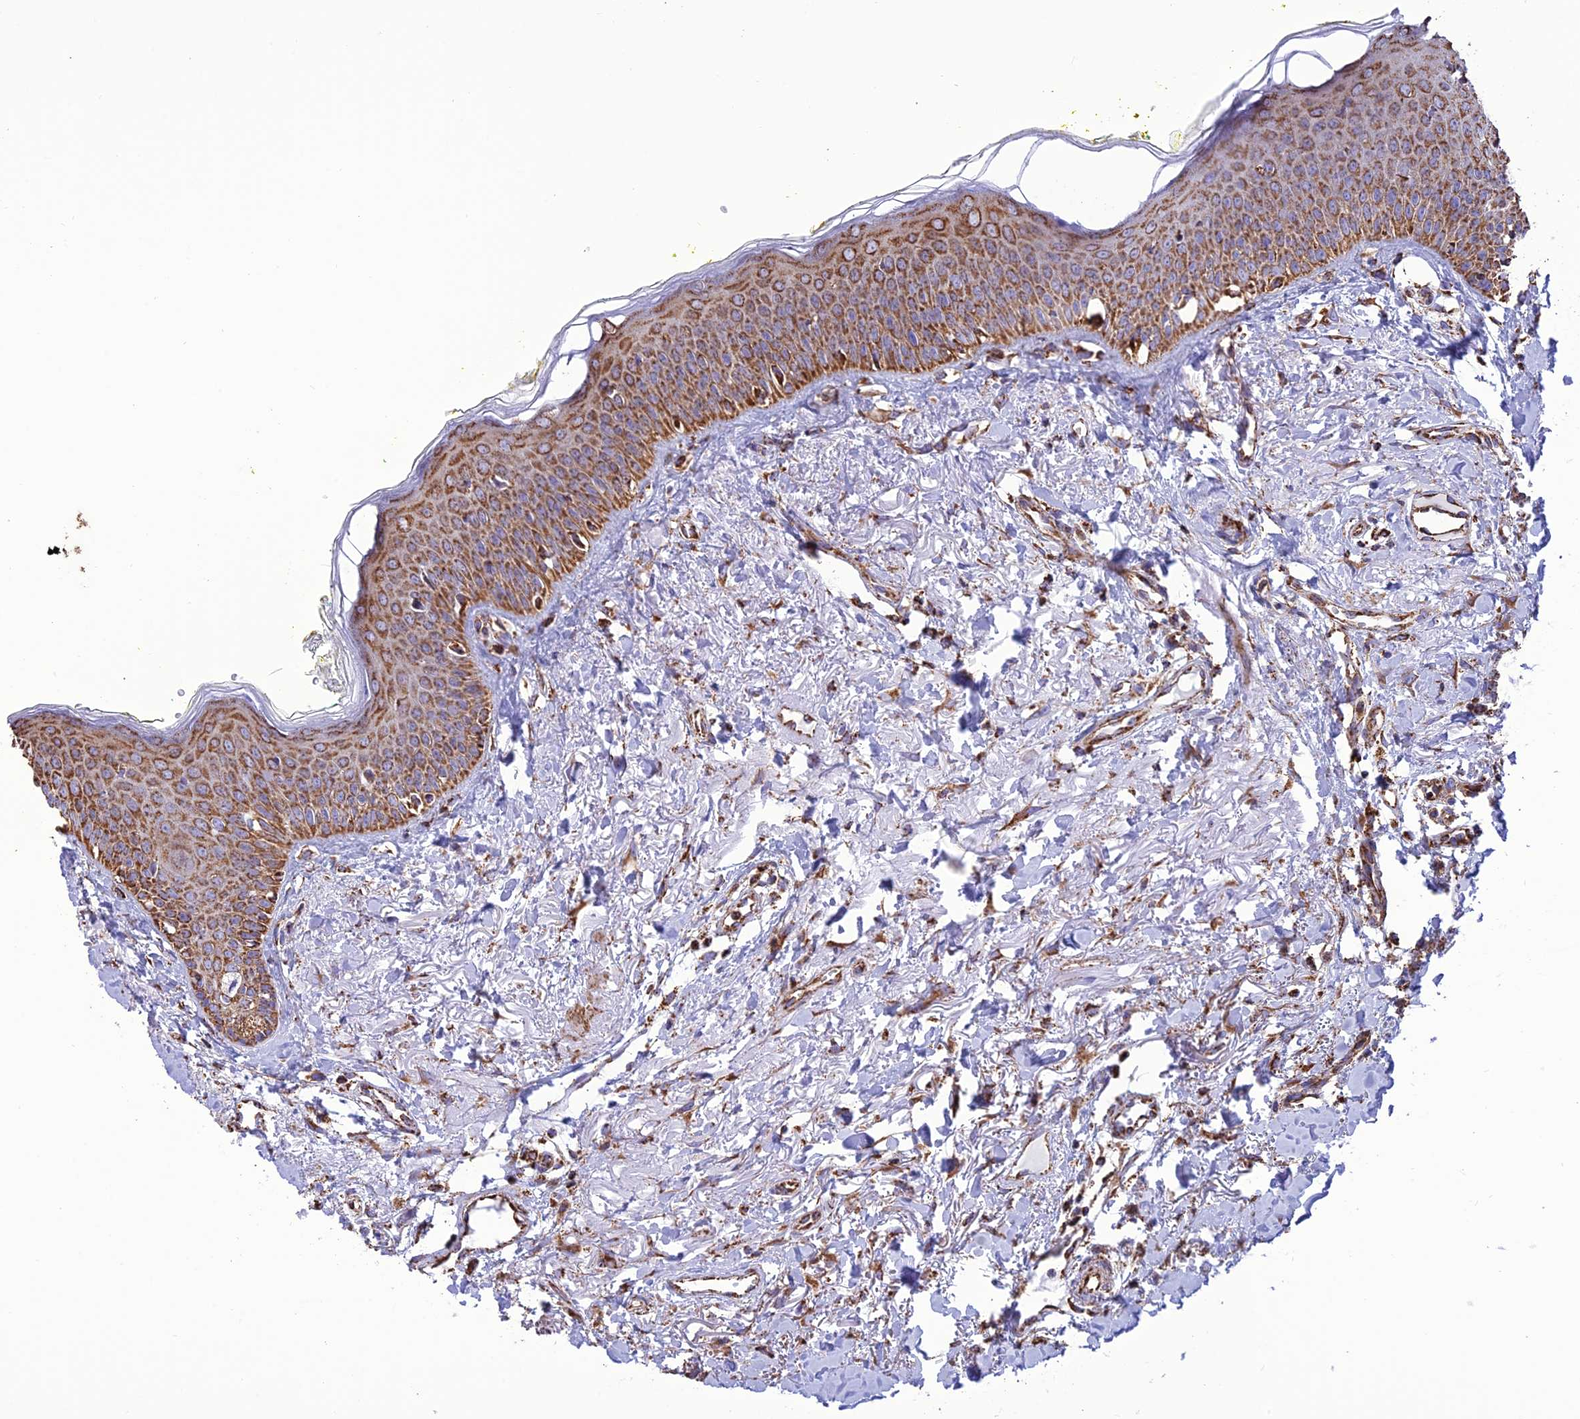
{"staining": {"intensity": "strong", "quantity": ">75%", "location": "cytoplasmic/membranous"}, "tissue": "oral mucosa", "cell_type": "Squamous epithelial cells", "image_type": "normal", "snomed": [{"axis": "morphology", "description": "Normal tissue, NOS"}, {"axis": "topography", "description": "Oral tissue"}], "caption": "This histopathology image shows immunohistochemistry (IHC) staining of normal oral mucosa, with high strong cytoplasmic/membranous positivity in about >75% of squamous epithelial cells.", "gene": "NDUFAF1", "patient": {"sex": "female", "age": 70}}